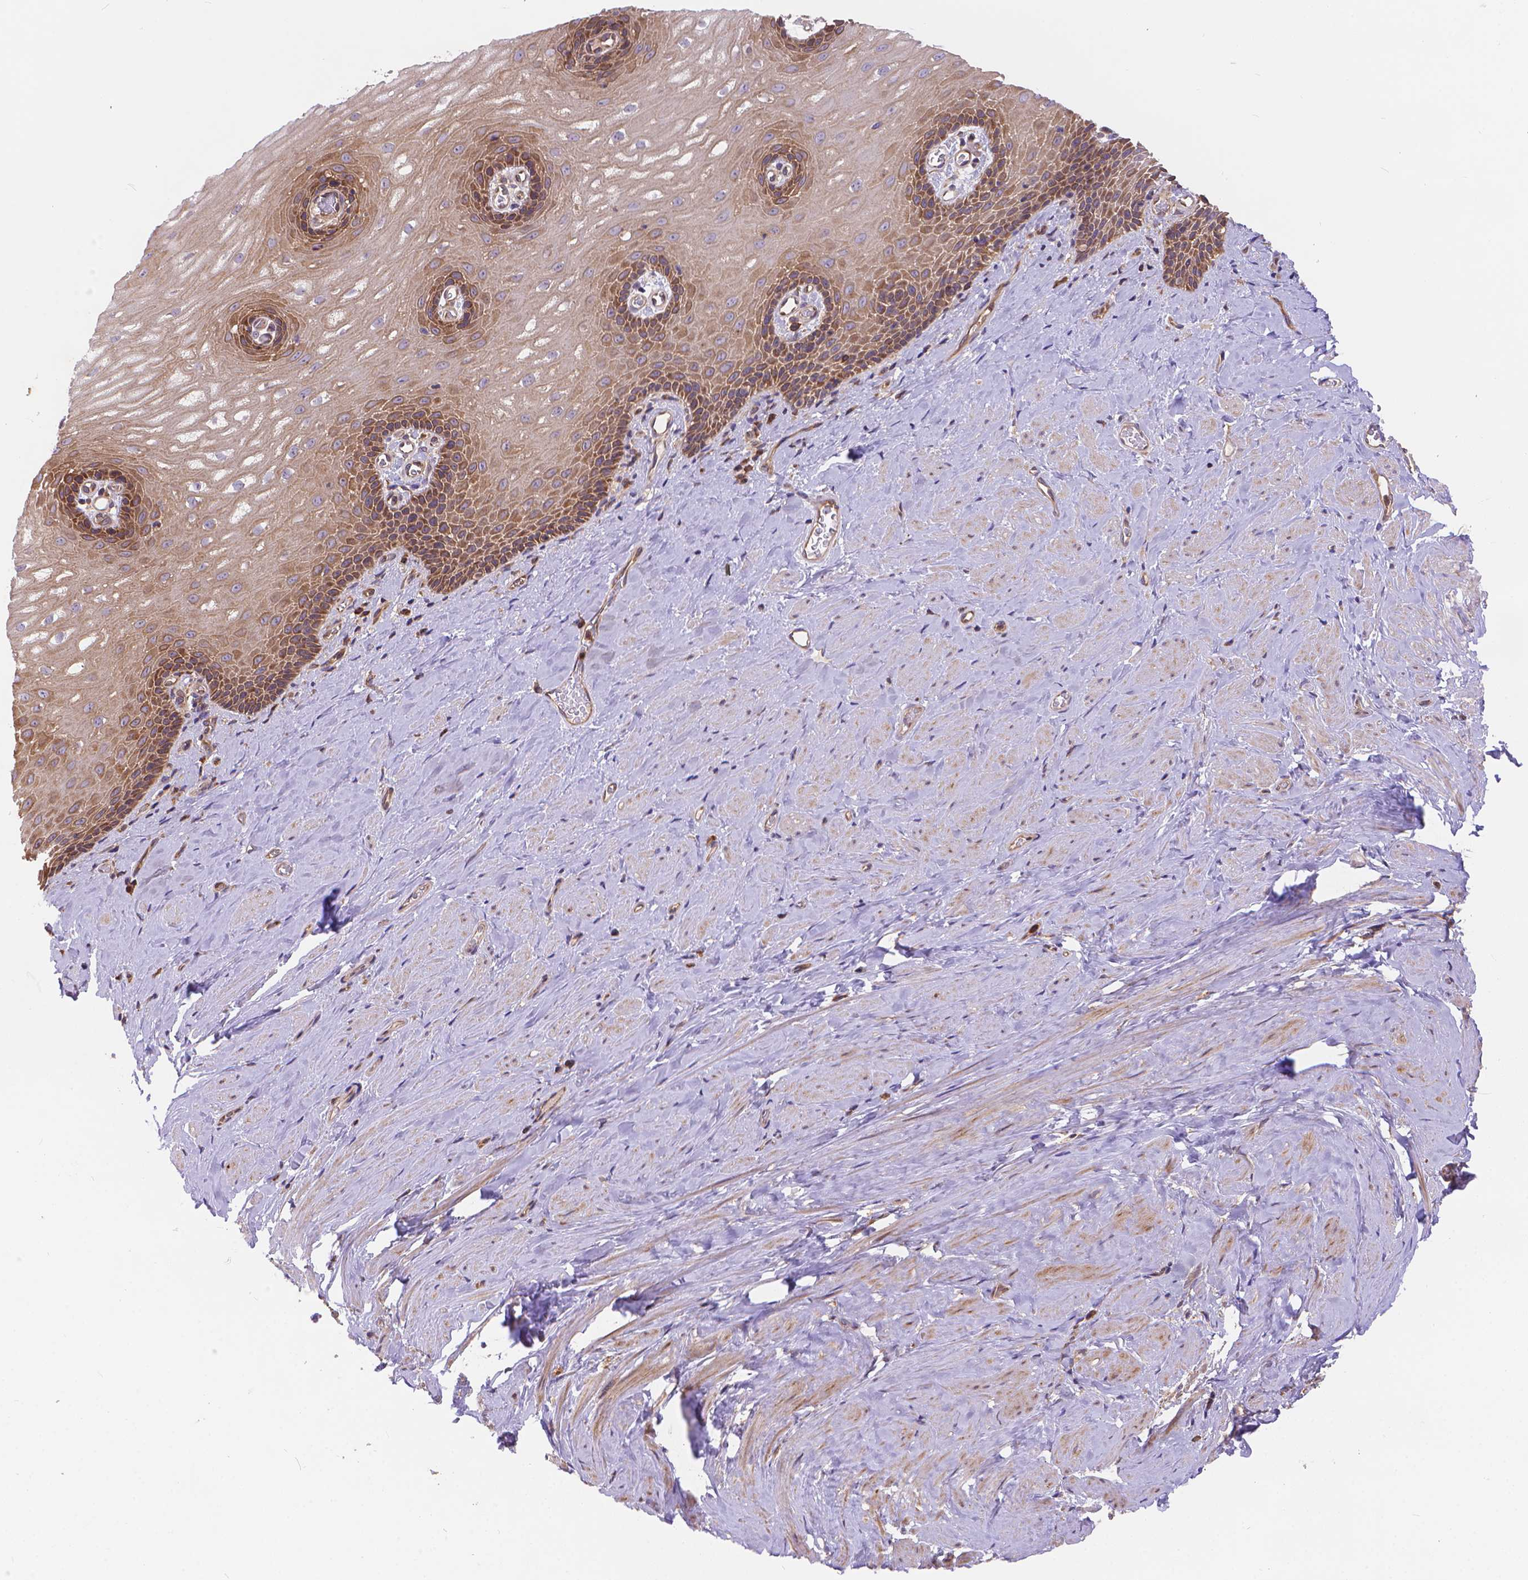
{"staining": {"intensity": "moderate", "quantity": "<25%", "location": "cytoplasmic/membranous"}, "tissue": "esophagus", "cell_type": "Squamous epithelial cells", "image_type": "normal", "snomed": [{"axis": "morphology", "description": "Normal tissue, NOS"}, {"axis": "topography", "description": "Esophagus"}], "caption": "Squamous epithelial cells reveal moderate cytoplasmic/membranous positivity in approximately <25% of cells in unremarkable esophagus. Nuclei are stained in blue.", "gene": "ARAP1", "patient": {"sex": "male", "age": 64}}